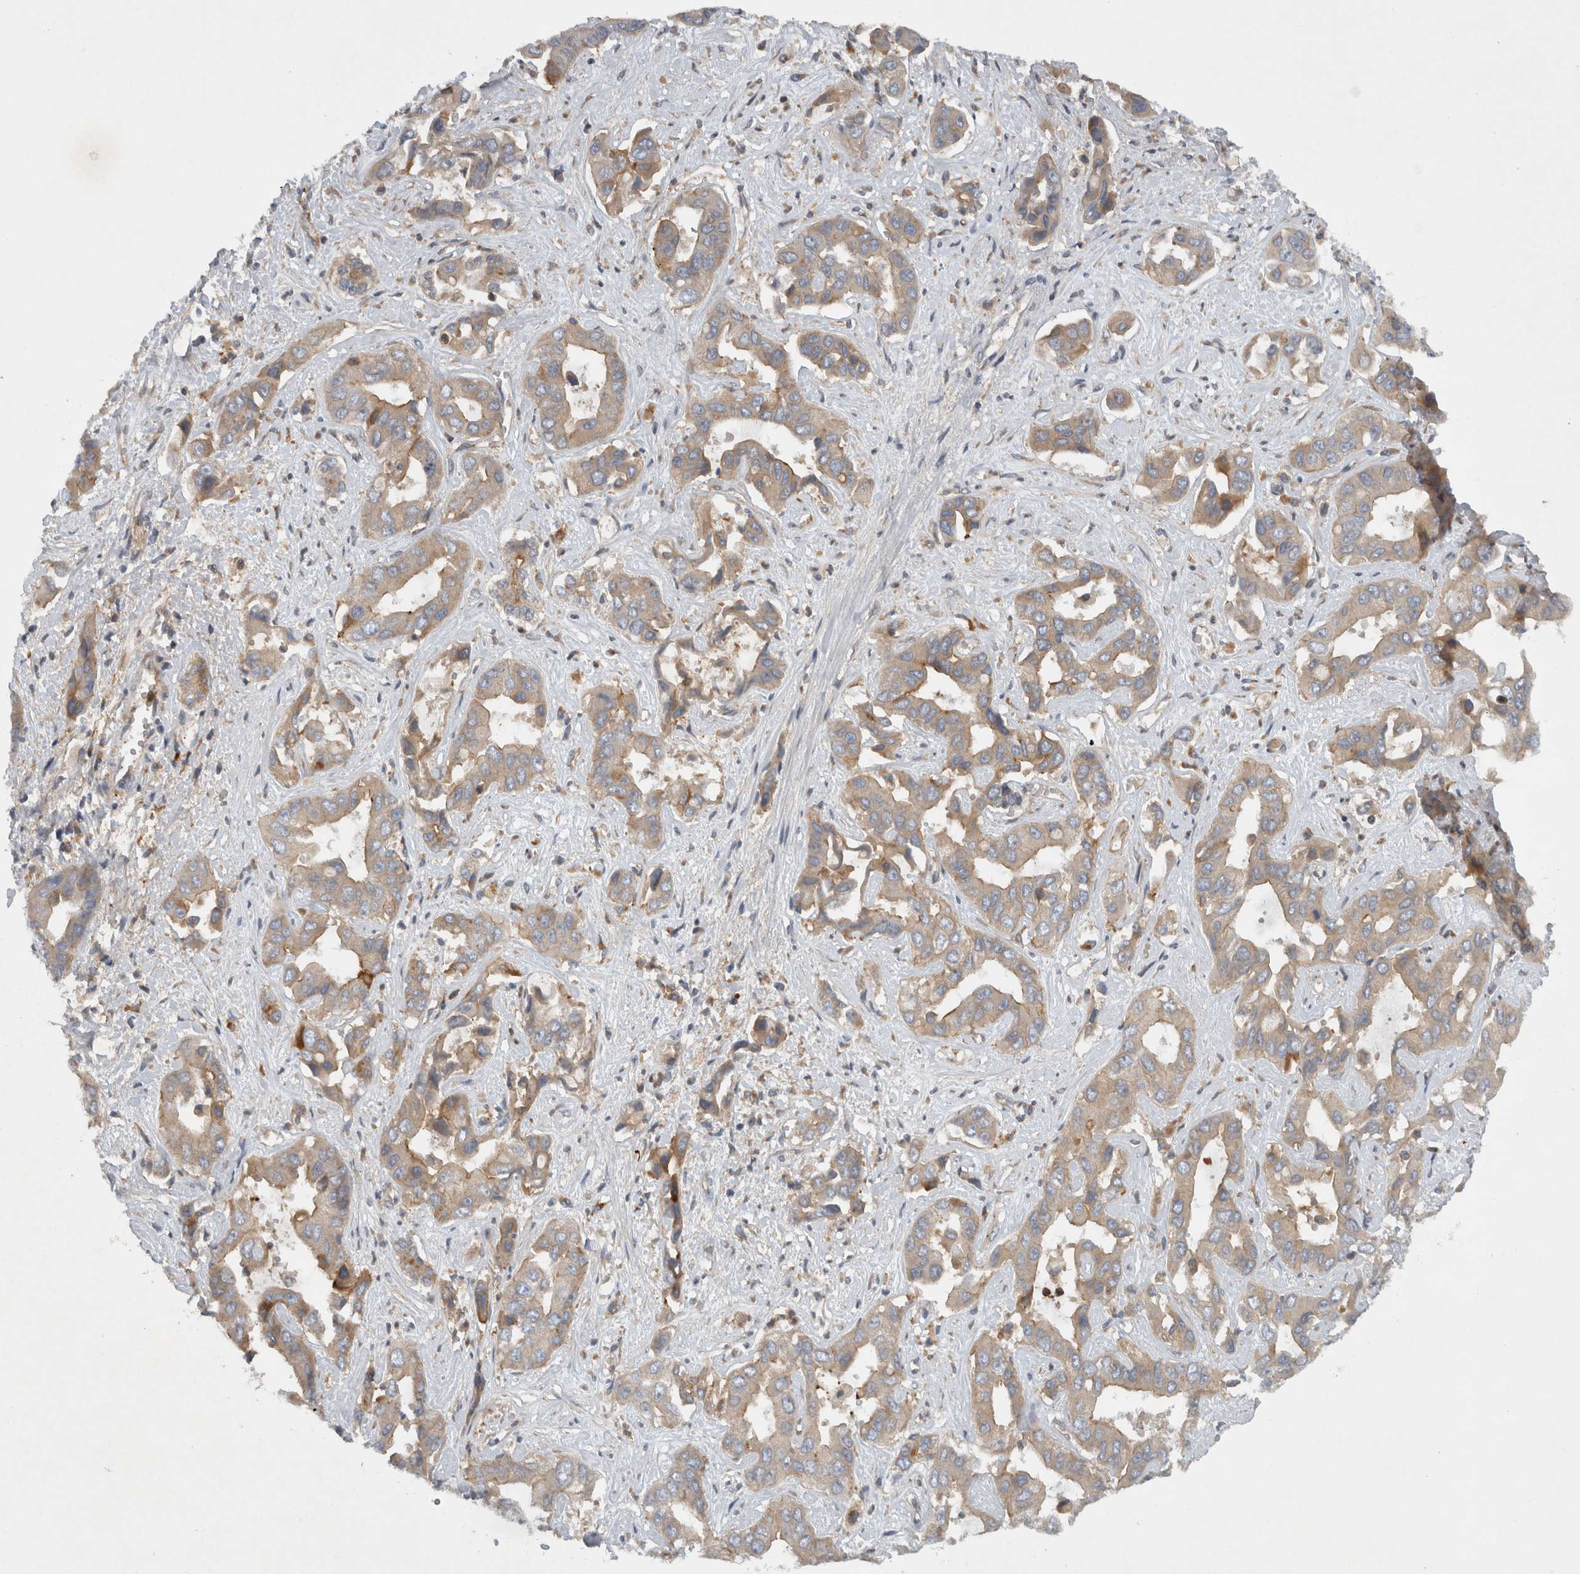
{"staining": {"intensity": "weak", "quantity": "25%-75%", "location": "cytoplasmic/membranous"}, "tissue": "liver cancer", "cell_type": "Tumor cells", "image_type": "cancer", "snomed": [{"axis": "morphology", "description": "Cholangiocarcinoma"}, {"axis": "topography", "description": "Liver"}], "caption": "Immunohistochemical staining of liver cancer exhibits low levels of weak cytoplasmic/membranous protein expression in approximately 25%-75% of tumor cells.", "gene": "SCARA5", "patient": {"sex": "female", "age": 52}}